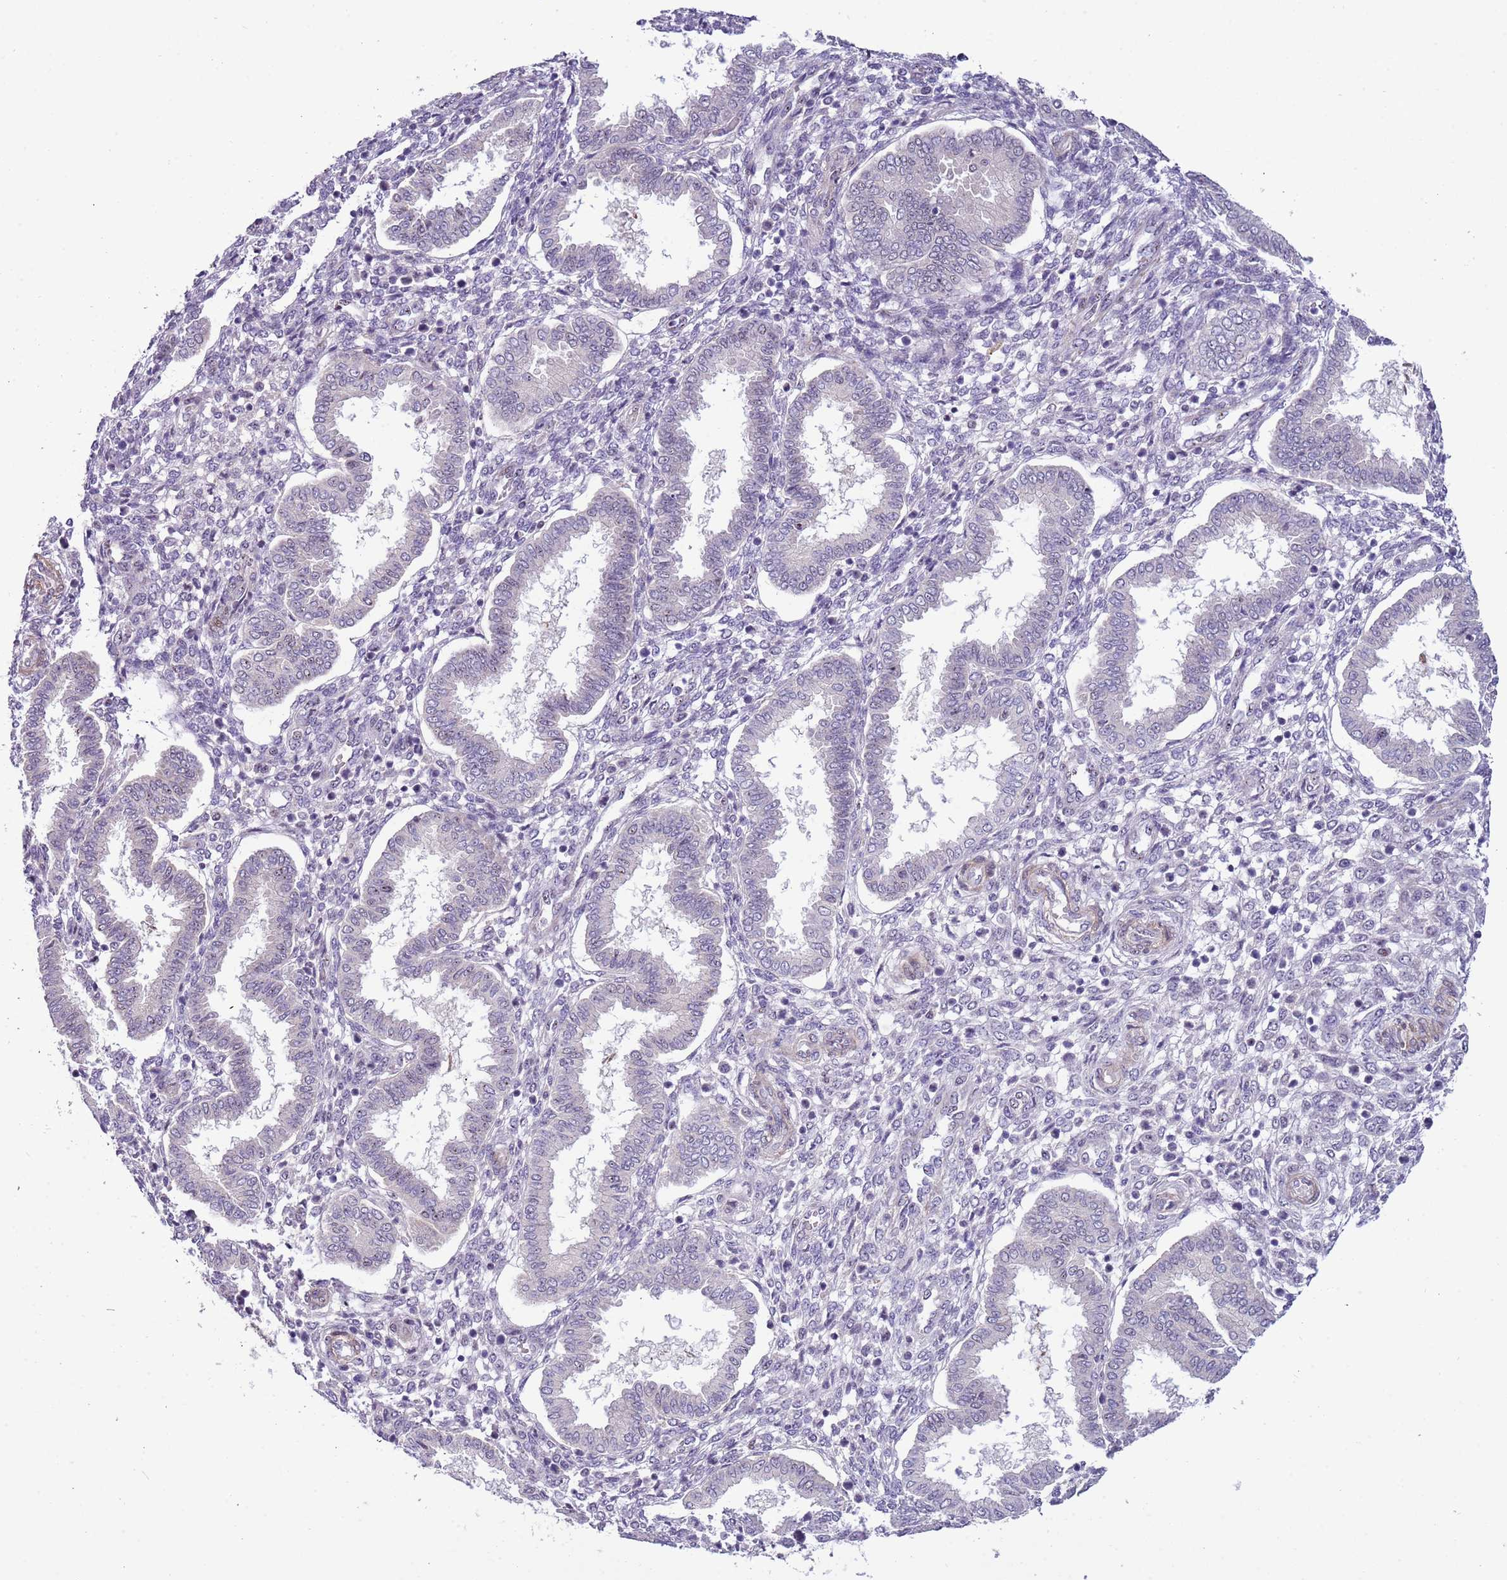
{"staining": {"intensity": "negative", "quantity": "none", "location": "none"}, "tissue": "endometrium", "cell_type": "Cells in endometrial stroma", "image_type": "normal", "snomed": [{"axis": "morphology", "description": "Normal tissue, NOS"}, {"axis": "topography", "description": "Endometrium"}], "caption": "Immunohistochemical staining of normal endometrium shows no significant positivity in cells in endometrial stroma.", "gene": "PLEKHH1", "patient": {"sex": "female", "age": 24}}